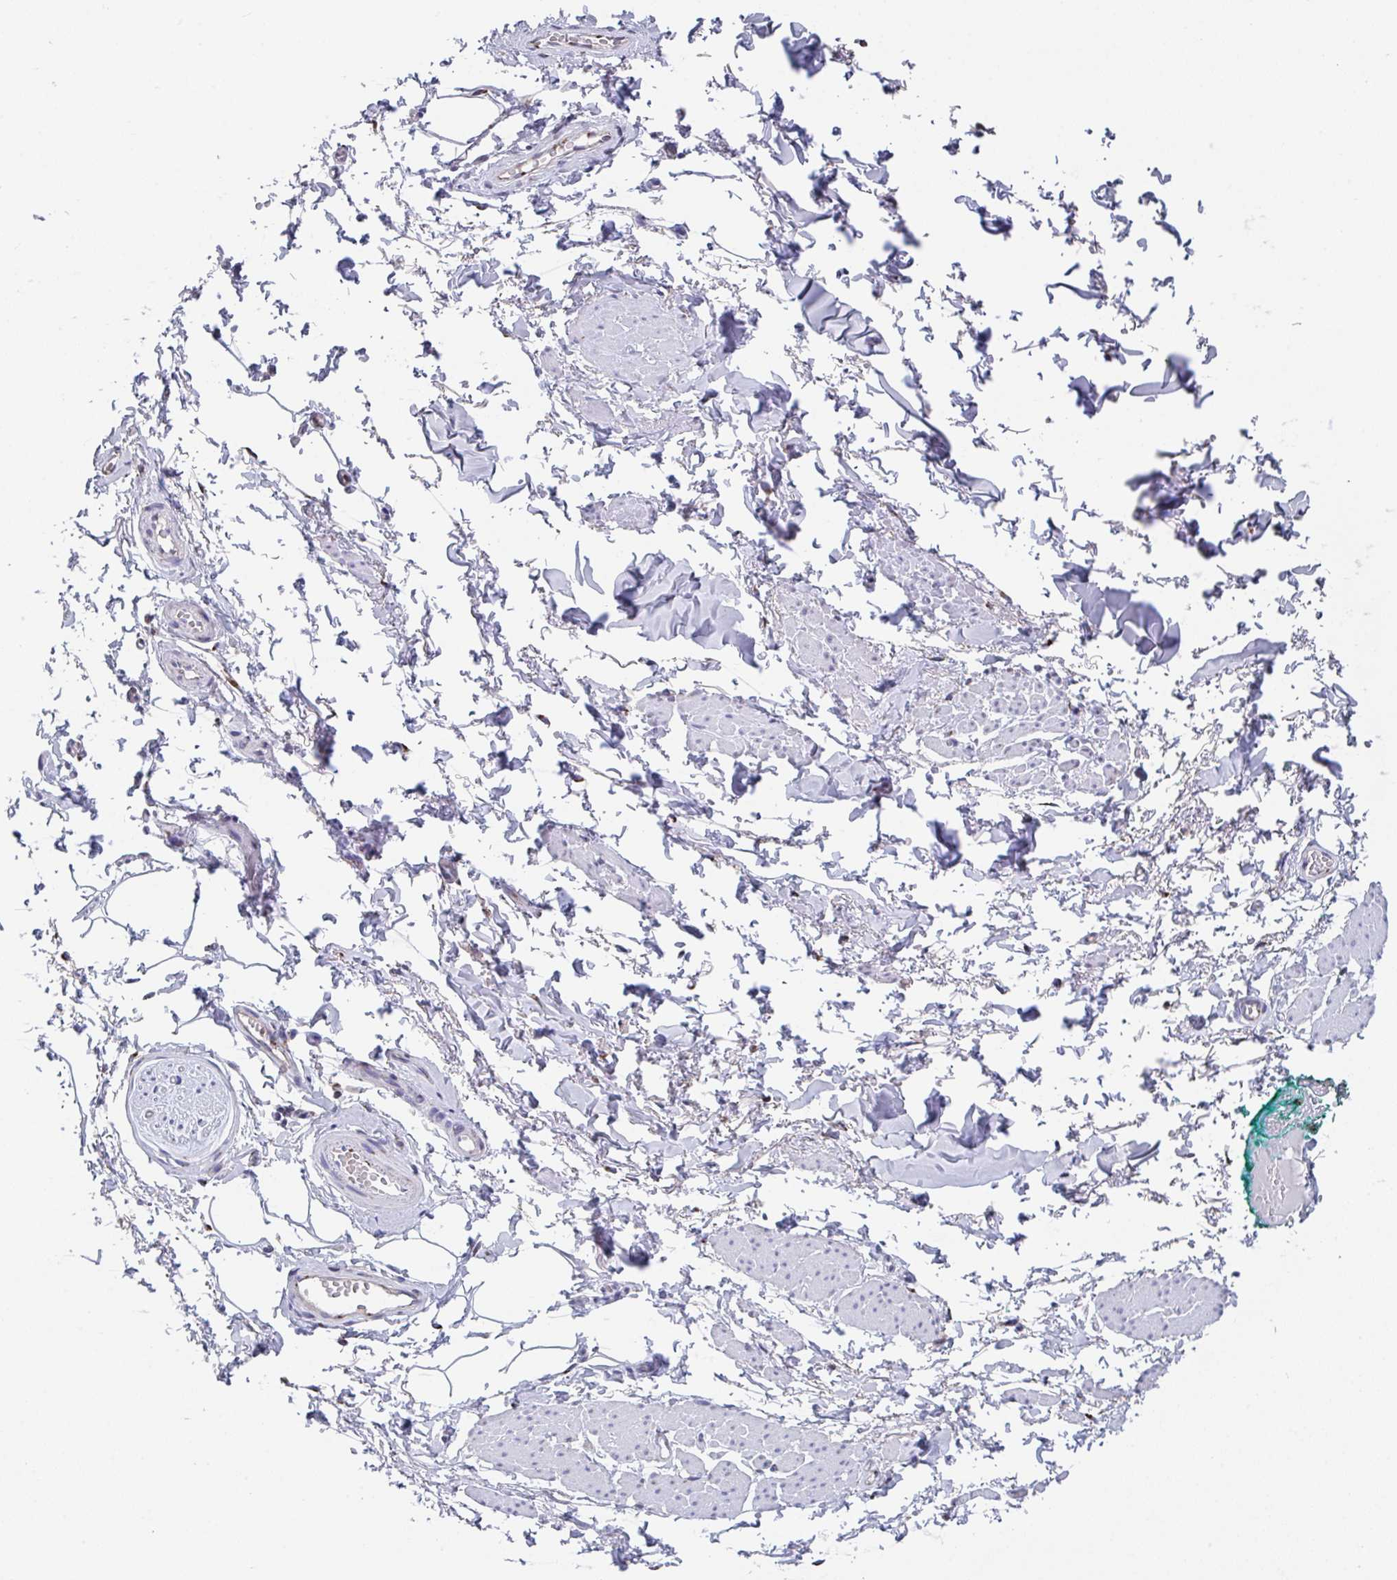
{"staining": {"intensity": "negative", "quantity": "none", "location": "none"}, "tissue": "adipose tissue", "cell_type": "Adipocytes", "image_type": "normal", "snomed": [{"axis": "morphology", "description": "Normal tissue, NOS"}, {"axis": "topography", "description": "Vulva"}, {"axis": "topography", "description": "Peripheral nerve tissue"}], "caption": "This is an IHC image of unremarkable adipose tissue. There is no staining in adipocytes.", "gene": "PROSER3", "patient": {"sex": "female", "age": 66}}